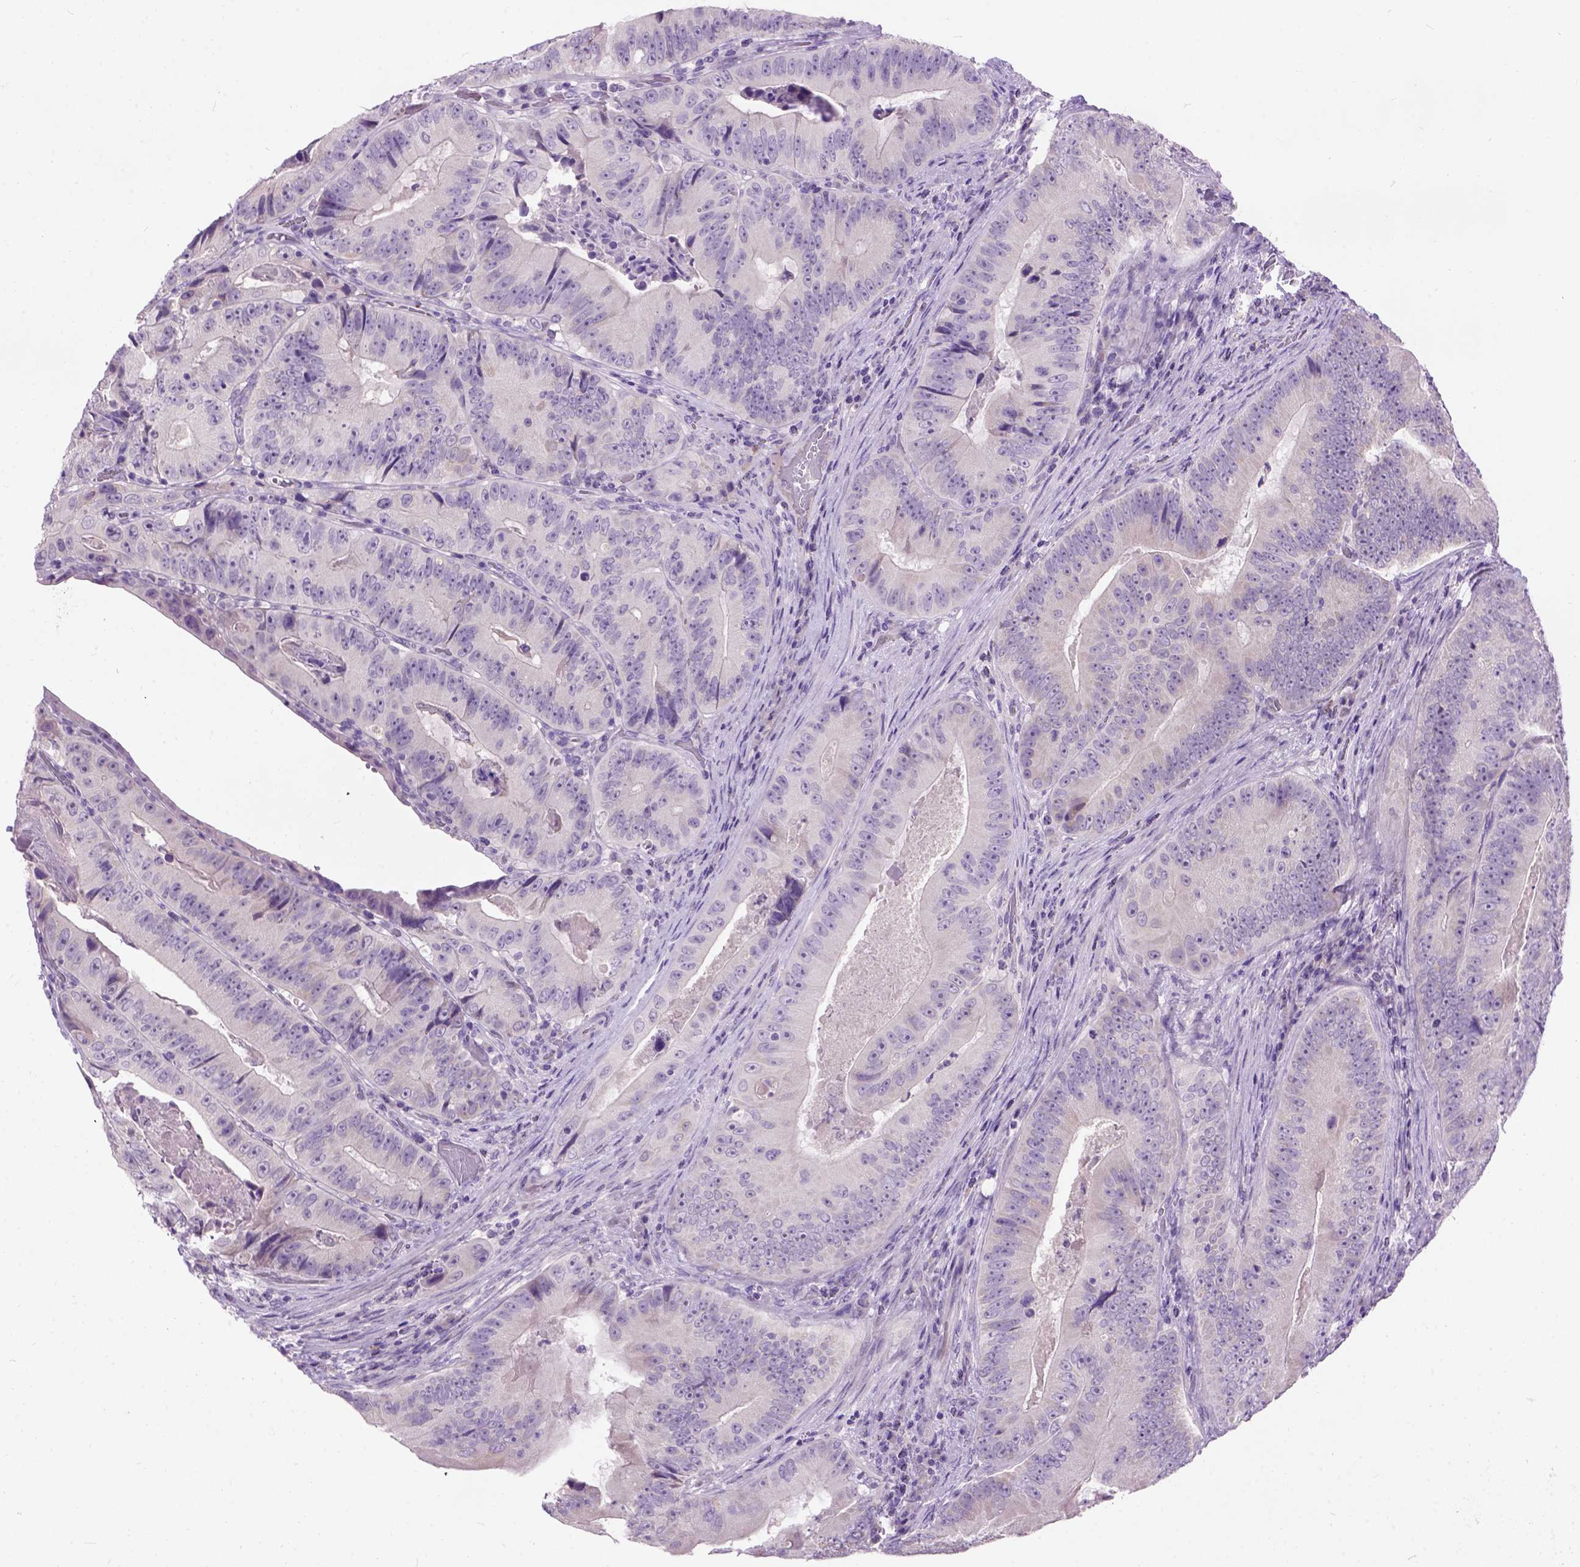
{"staining": {"intensity": "negative", "quantity": "none", "location": "none"}, "tissue": "colorectal cancer", "cell_type": "Tumor cells", "image_type": "cancer", "snomed": [{"axis": "morphology", "description": "Adenocarcinoma, NOS"}, {"axis": "topography", "description": "Colon"}], "caption": "Immunohistochemical staining of human colorectal cancer (adenocarcinoma) shows no significant staining in tumor cells.", "gene": "MAPT", "patient": {"sex": "female", "age": 86}}